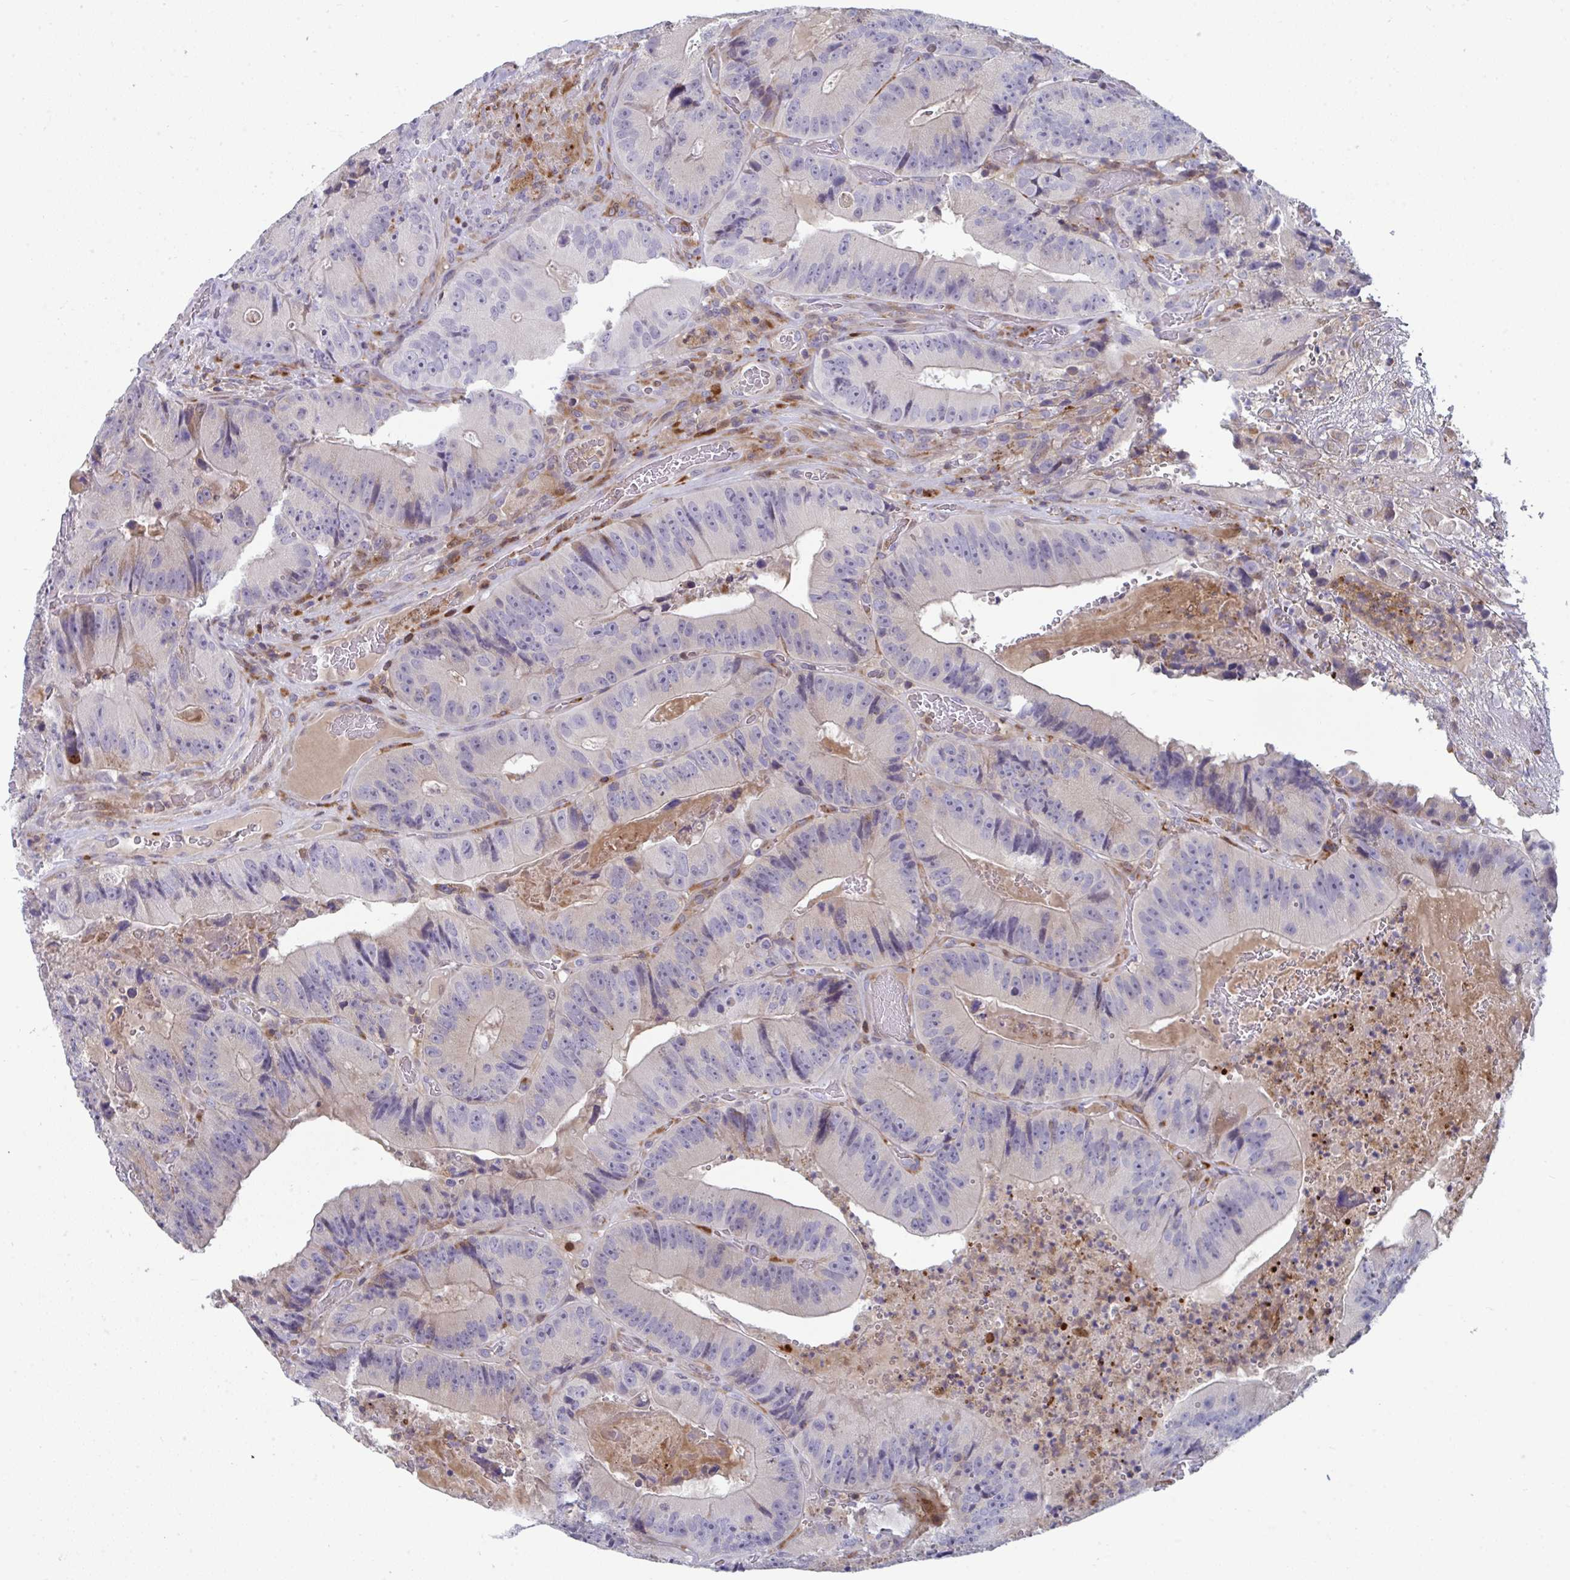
{"staining": {"intensity": "weak", "quantity": "<25%", "location": "cytoplasmic/membranous"}, "tissue": "colorectal cancer", "cell_type": "Tumor cells", "image_type": "cancer", "snomed": [{"axis": "morphology", "description": "Adenocarcinoma, NOS"}, {"axis": "topography", "description": "Colon"}], "caption": "DAB immunohistochemical staining of human colorectal adenocarcinoma demonstrates no significant staining in tumor cells. Brightfield microscopy of immunohistochemistry (IHC) stained with DAB (brown) and hematoxylin (blue), captured at high magnification.", "gene": "AOC2", "patient": {"sex": "female", "age": 86}}